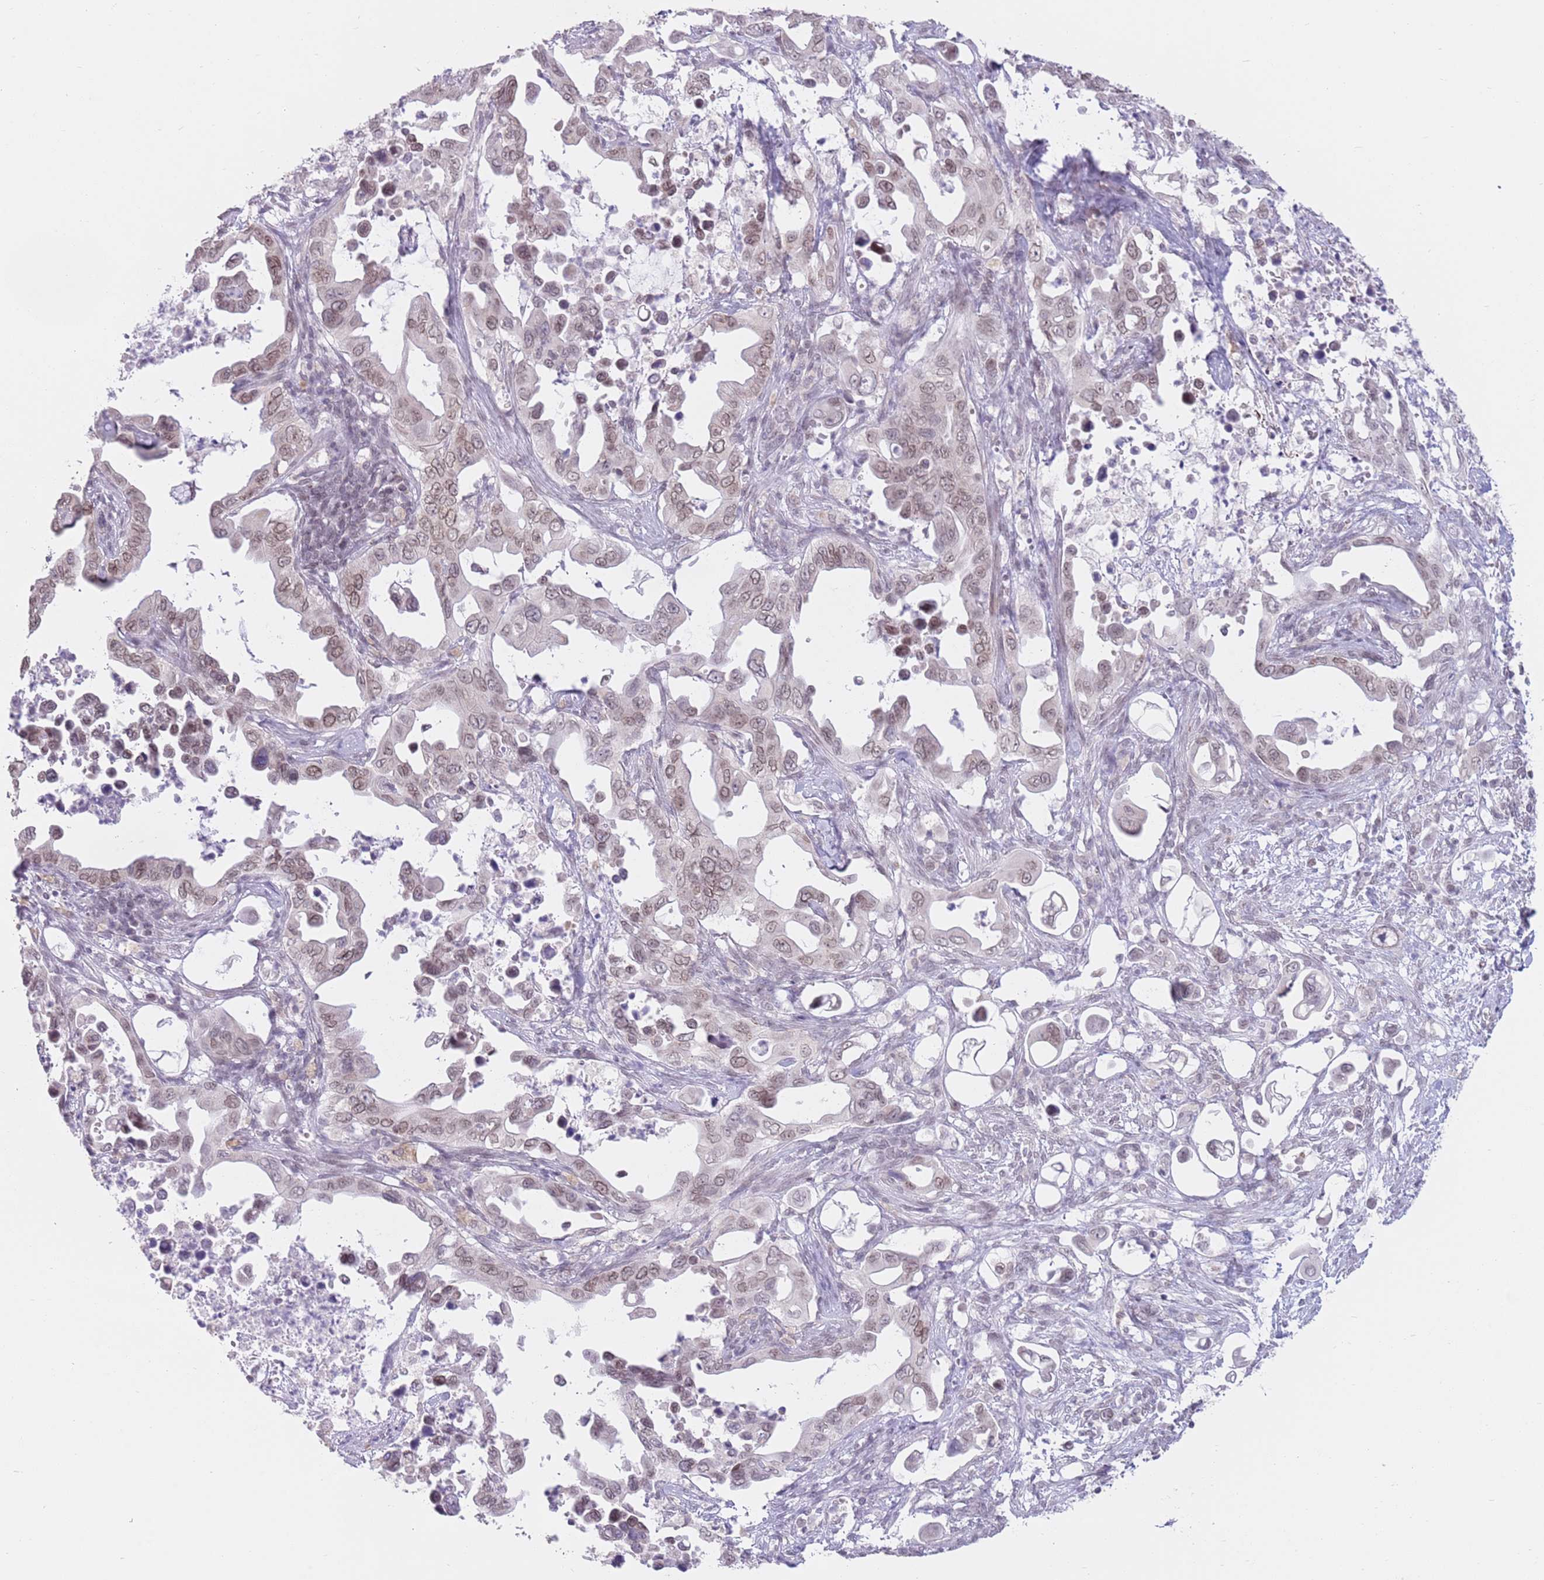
{"staining": {"intensity": "weak", "quantity": ">75%", "location": "nuclear"}, "tissue": "pancreatic cancer", "cell_type": "Tumor cells", "image_type": "cancer", "snomed": [{"axis": "morphology", "description": "Adenocarcinoma, NOS"}, {"axis": "topography", "description": "Pancreas"}], "caption": "Weak nuclear positivity is appreciated in about >75% of tumor cells in adenocarcinoma (pancreatic). (Brightfield microscopy of DAB IHC at high magnification).", "gene": "ZNF574", "patient": {"sex": "male", "age": 61}}